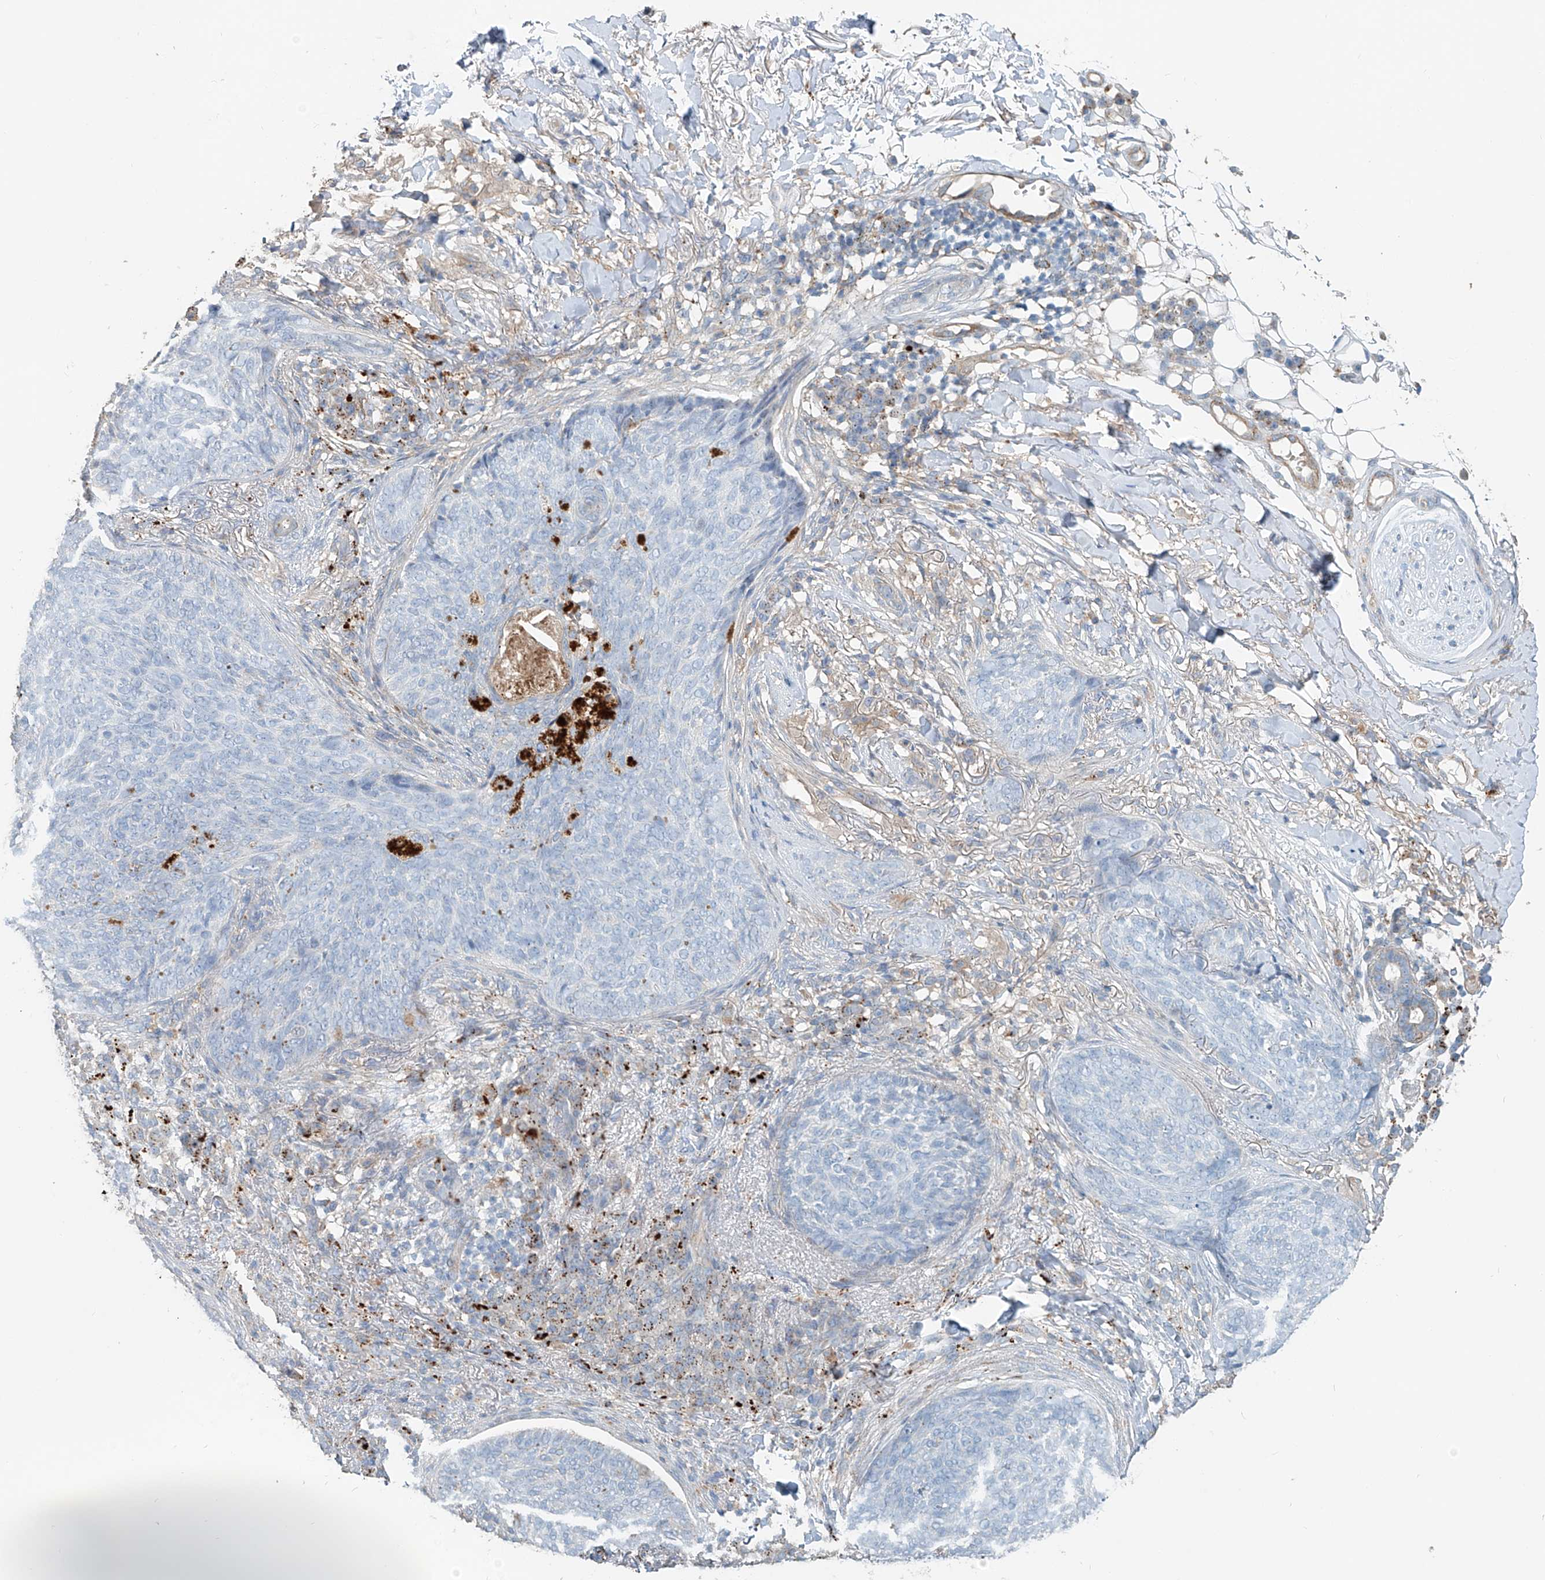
{"staining": {"intensity": "negative", "quantity": "none", "location": "none"}, "tissue": "skin cancer", "cell_type": "Tumor cells", "image_type": "cancer", "snomed": [{"axis": "morphology", "description": "Basal cell carcinoma"}, {"axis": "topography", "description": "Skin"}], "caption": "IHC histopathology image of human skin basal cell carcinoma stained for a protein (brown), which displays no expression in tumor cells.", "gene": "TRIM47", "patient": {"sex": "male", "age": 85}}